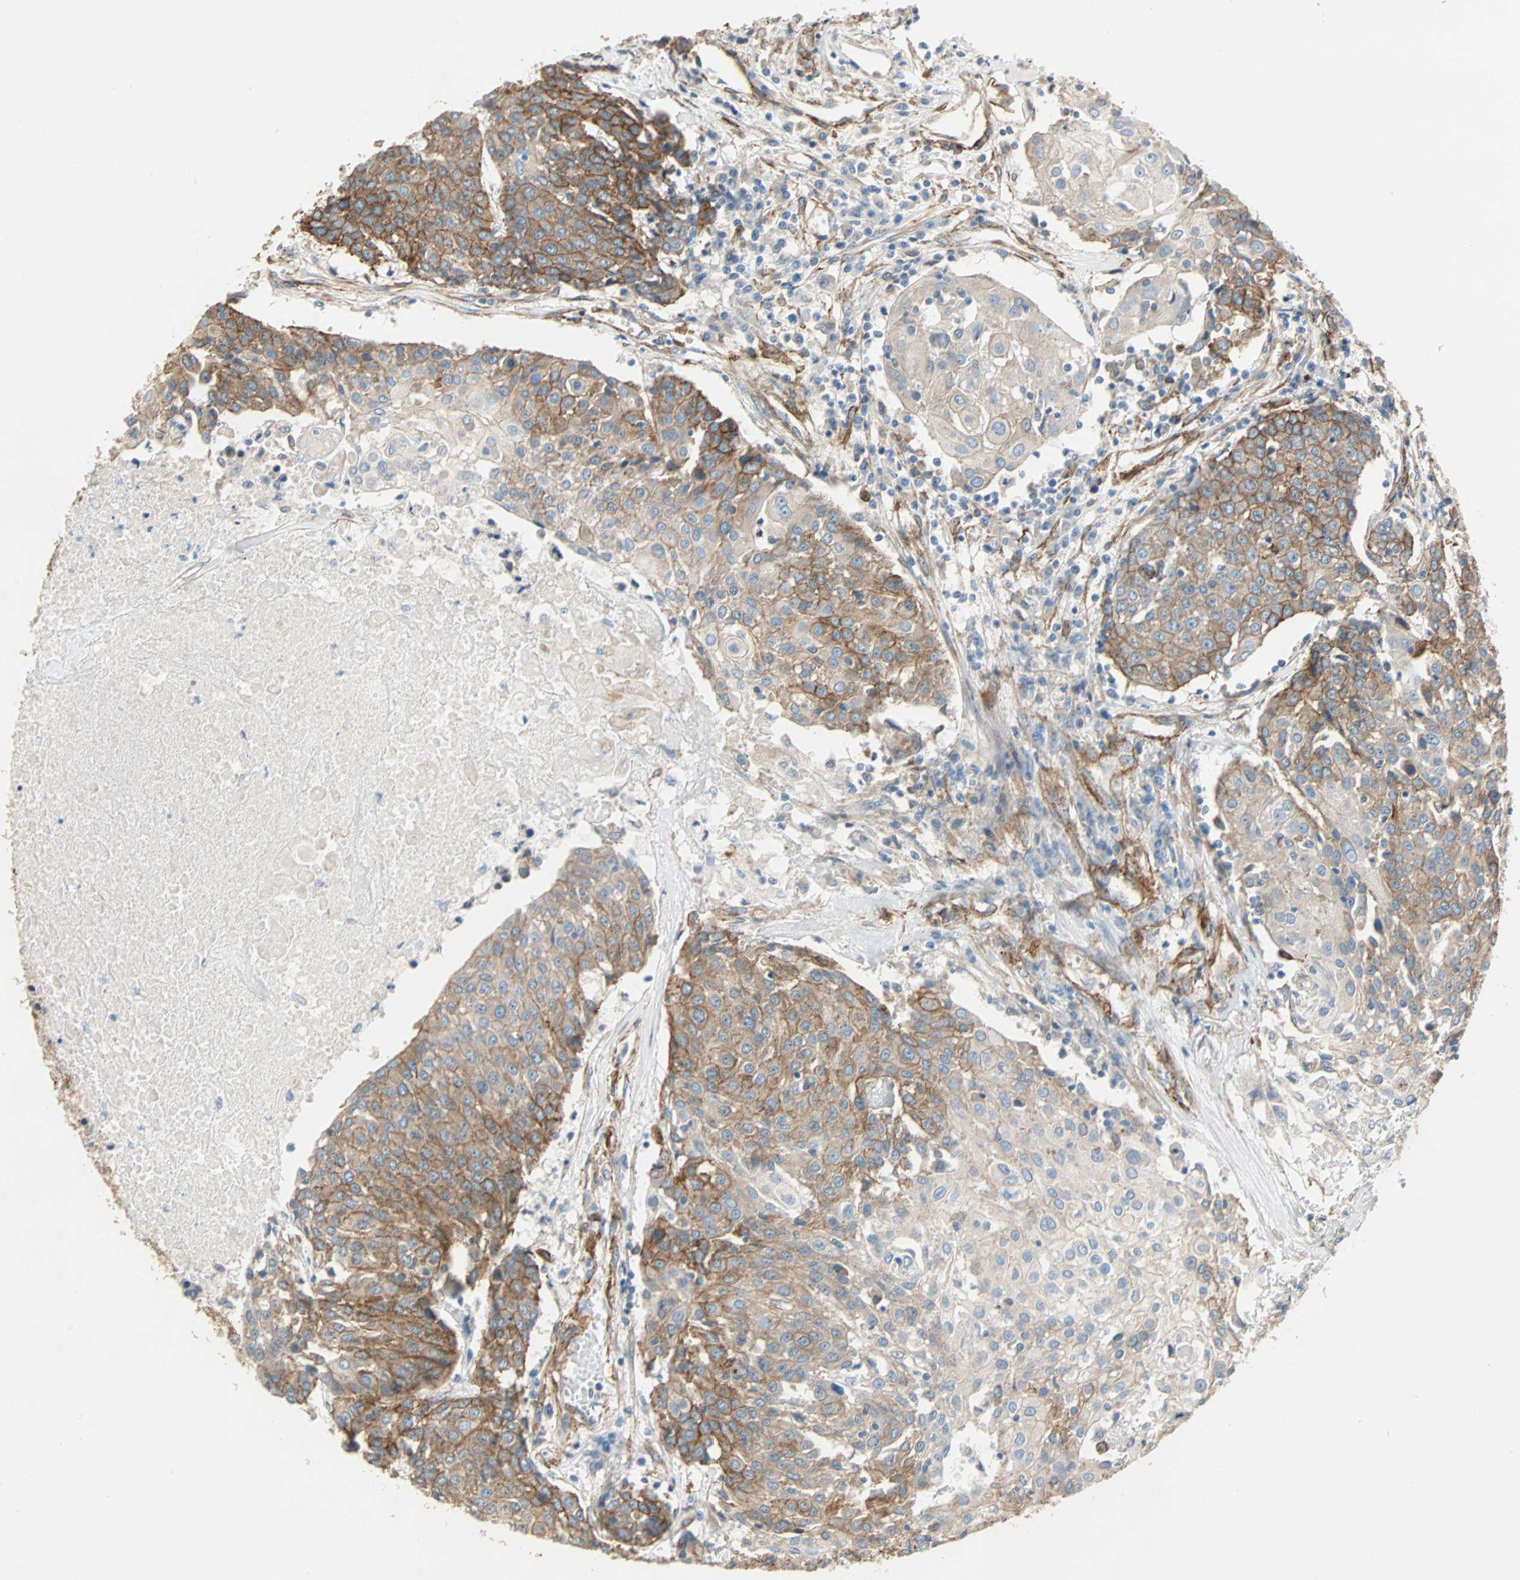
{"staining": {"intensity": "moderate", "quantity": ">75%", "location": "cytoplasmic/membranous"}, "tissue": "urothelial cancer", "cell_type": "Tumor cells", "image_type": "cancer", "snomed": [{"axis": "morphology", "description": "Urothelial carcinoma, High grade"}, {"axis": "topography", "description": "Urinary bladder"}], "caption": "Immunohistochemical staining of human urothelial carcinoma (high-grade) shows medium levels of moderate cytoplasmic/membranous protein expression in approximately >75% of tumor cells.", "gene": "EPB41L2", "patient": {"sex": "female", "age": 85}}